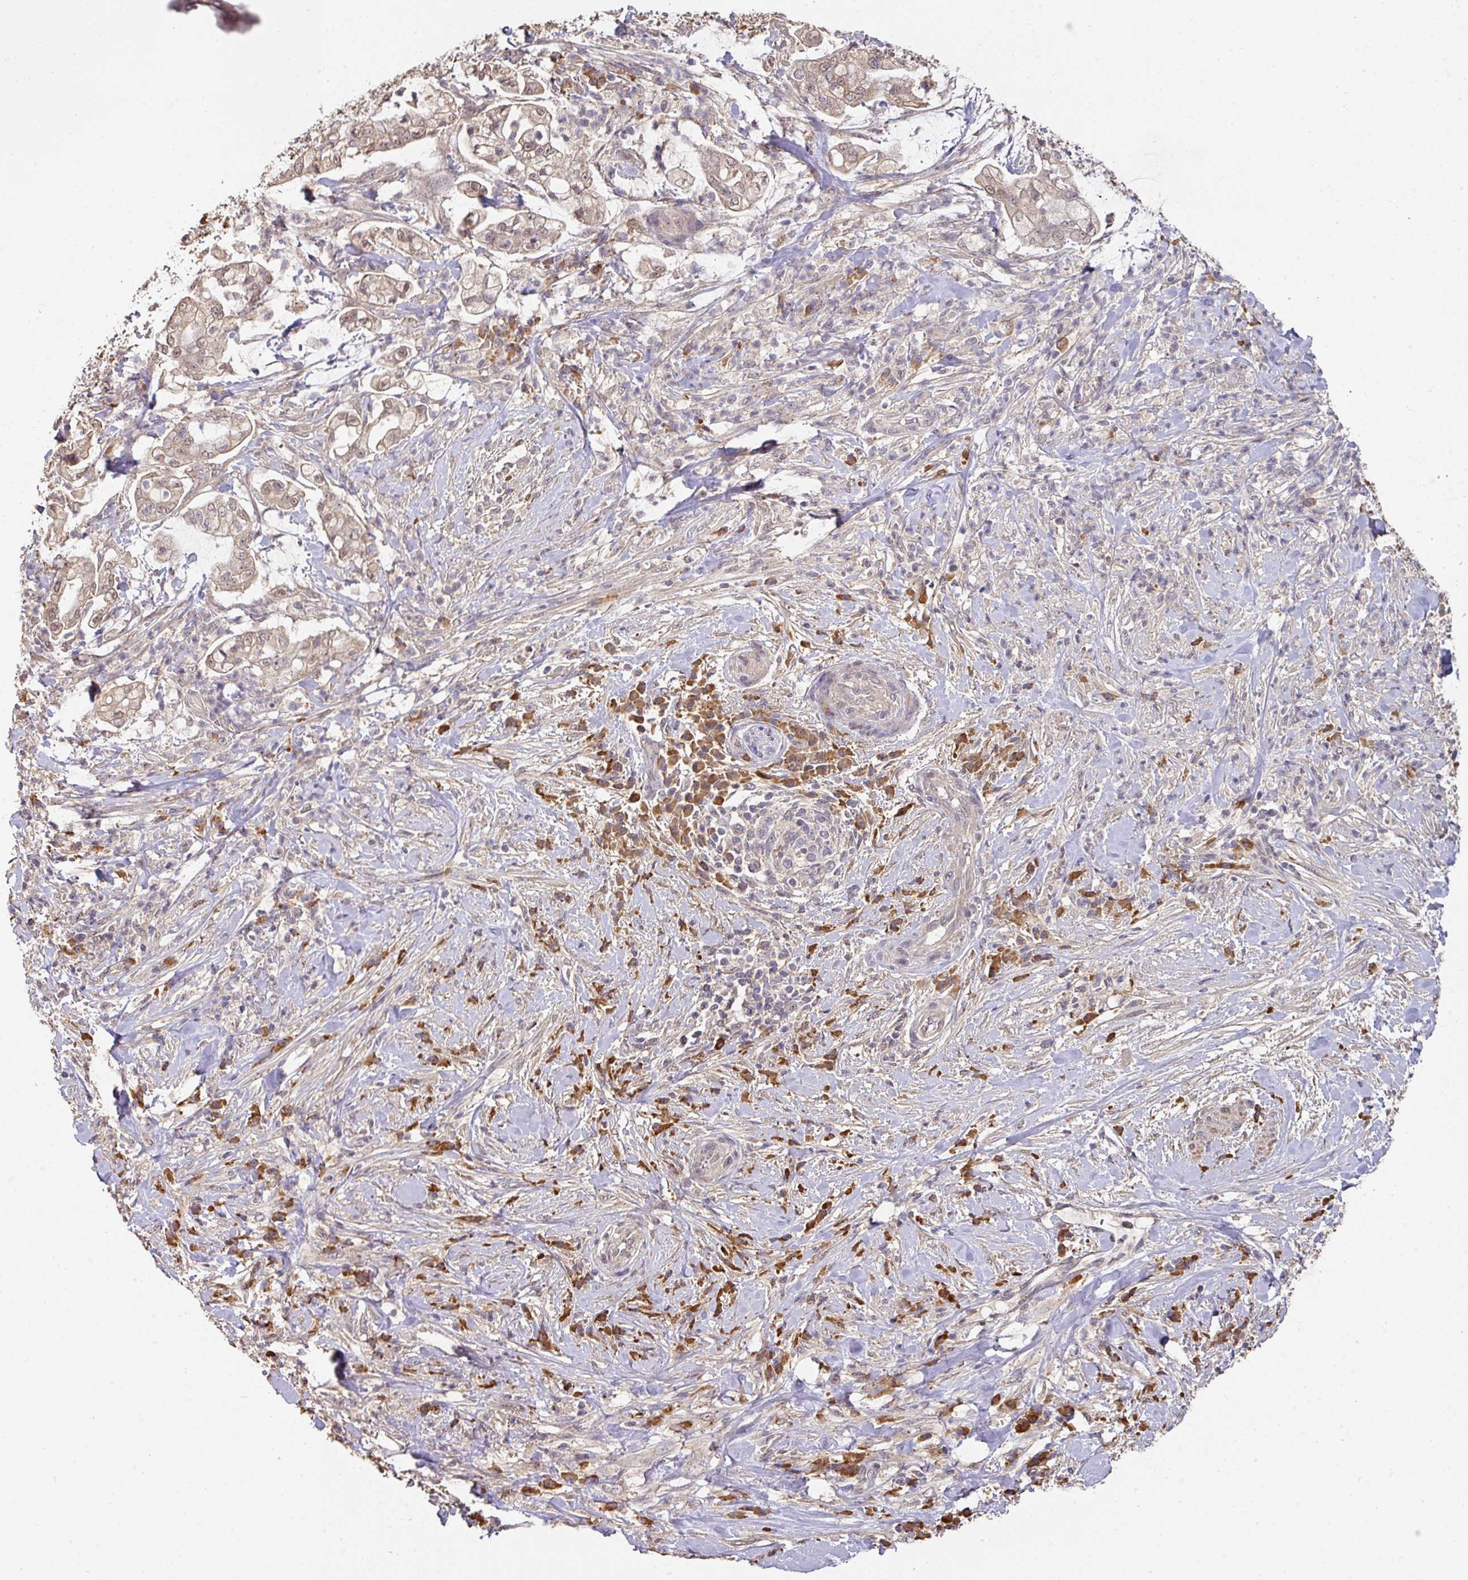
{"staining": {"intensity": "weak", "quantity": "25%-75%", "location": "cytoplasmic/membranous"}, "tissue": "pancreatic cancer", "cell_type": "Tumor cells", "image_type": "cancer", "snomed": [{"axis": "morphology", "description": "Adenocarcinoma, NOS"}, {"axis": "topography", "description": "Pancreas"}], "caption": "A high-resolution photomicrograph shows immunohistochemistry (IHC) staining of pancreatic cancer, which reveals weak cytoplasmic/membranous staining in about 25%-75% of tumor cells.", "gene": "ACVR2B", "patient": {"sex": "female", "age": 69}}